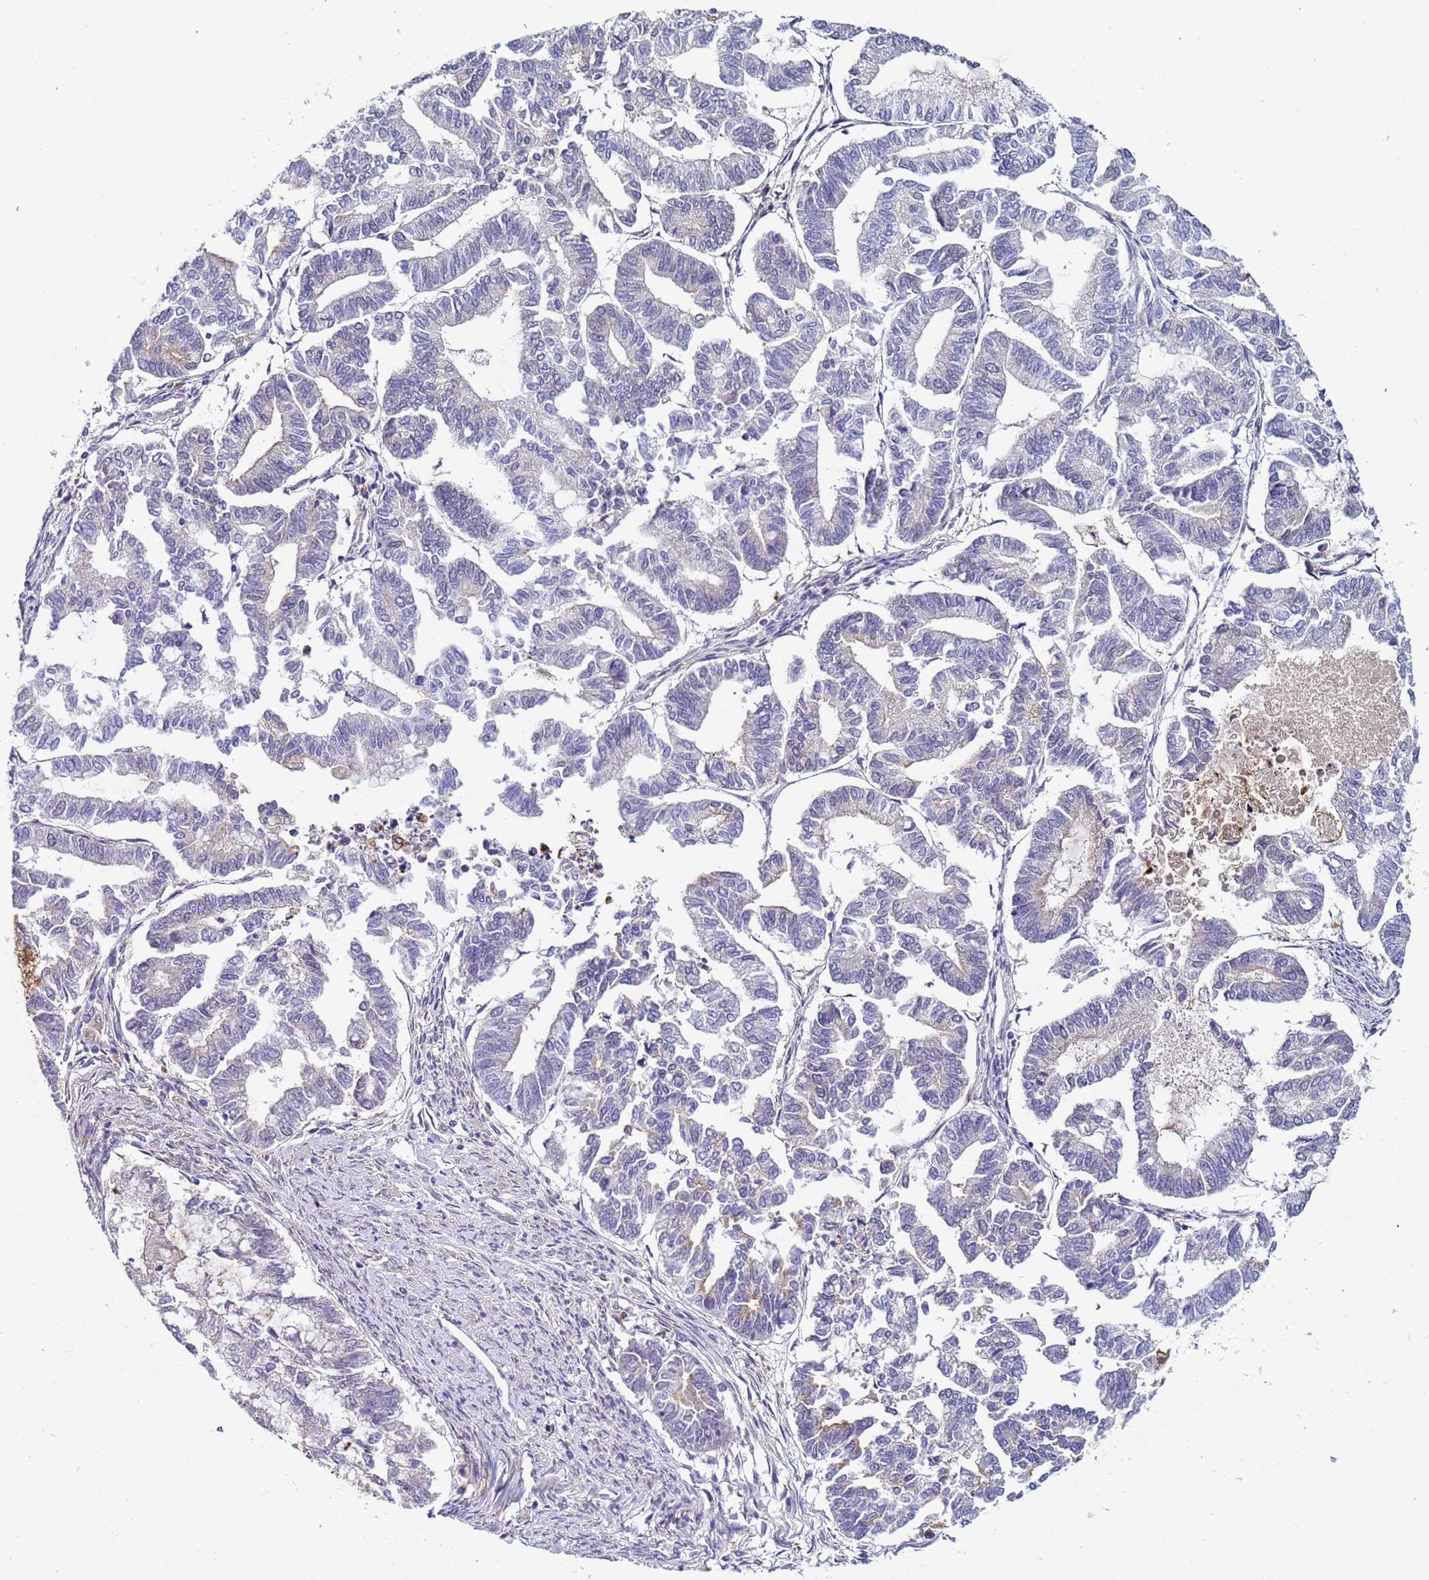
{"staining": {"intensity": "negative", "quantity": "none", "location": "none"}, "tissue": "endometrial cancer", "cell_type": "Tumor cells", "image_type": "cancer", "snomed": [{"axis": "morphology", "description": "Adenocarcinoma, NOS"}, {"axis": "topography", "description": "Endometrium"}], "caption": "Immunohistochemistry of endometrial adenocarcinoma shows no staining in tumor cells.", "gene": "PAQR7", "patient": {"sex": "female", "age": 79}}